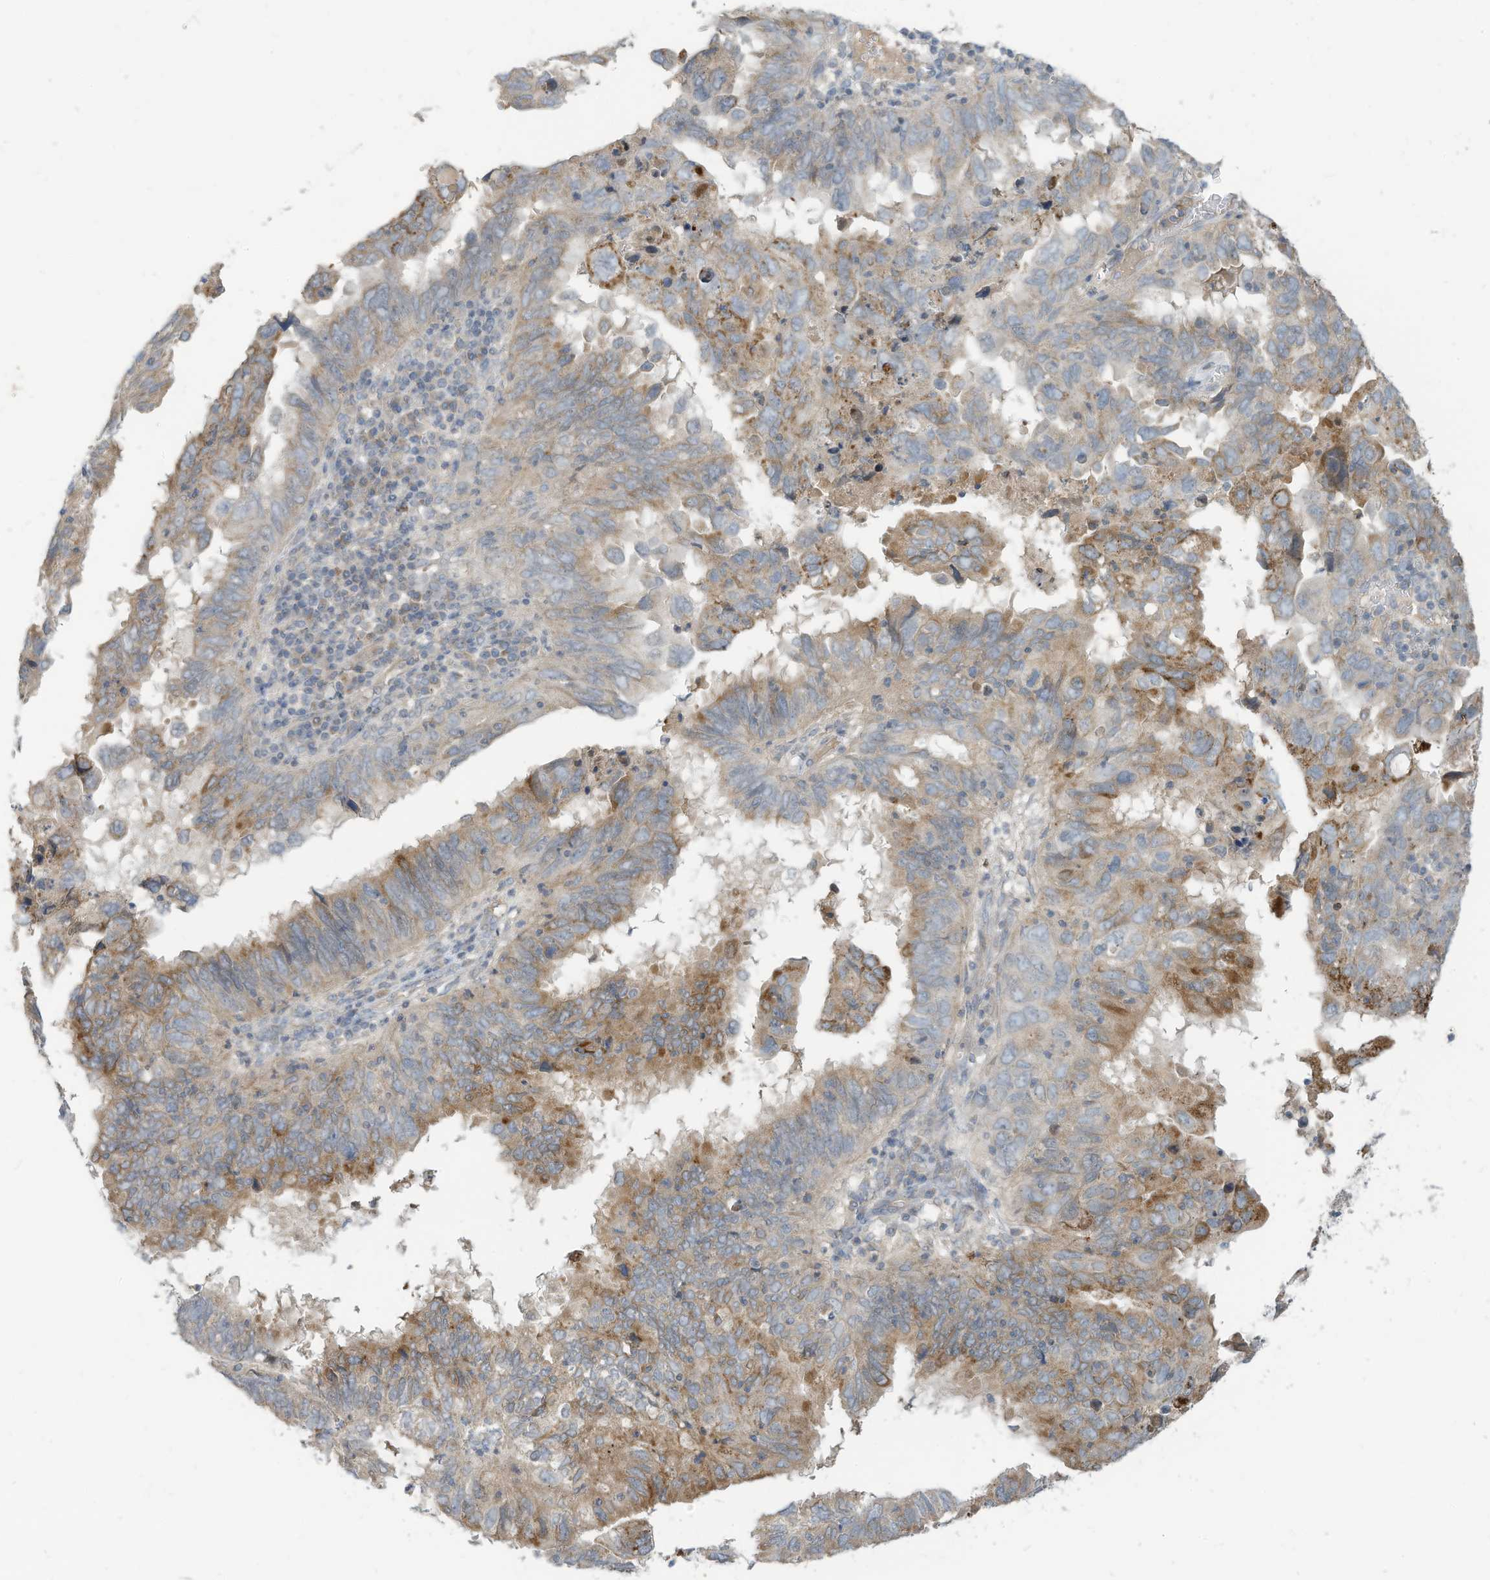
{"staining": {"intensity": "moderate", "quantity": "25%-75%", "location": "cytoplasmic/membranous"}, "tissue": "endometrial cancer", "cell_type": "Tumor cells", "image_type": "cancer", "snomed": [{"axis": "morphology", "description": "Adenocarcinoma, NOS"}, {"axis": "topography", "description": "Uterus"}], "caption": "Tumor cells demonstrate moderate cytoplasmic/membranous positivity in about 25%-75% of cells in endometrial cancer (adenocarcinoma).", "gene": "SCGB1D2", "patient": {"sex": "female", "age": 77}}